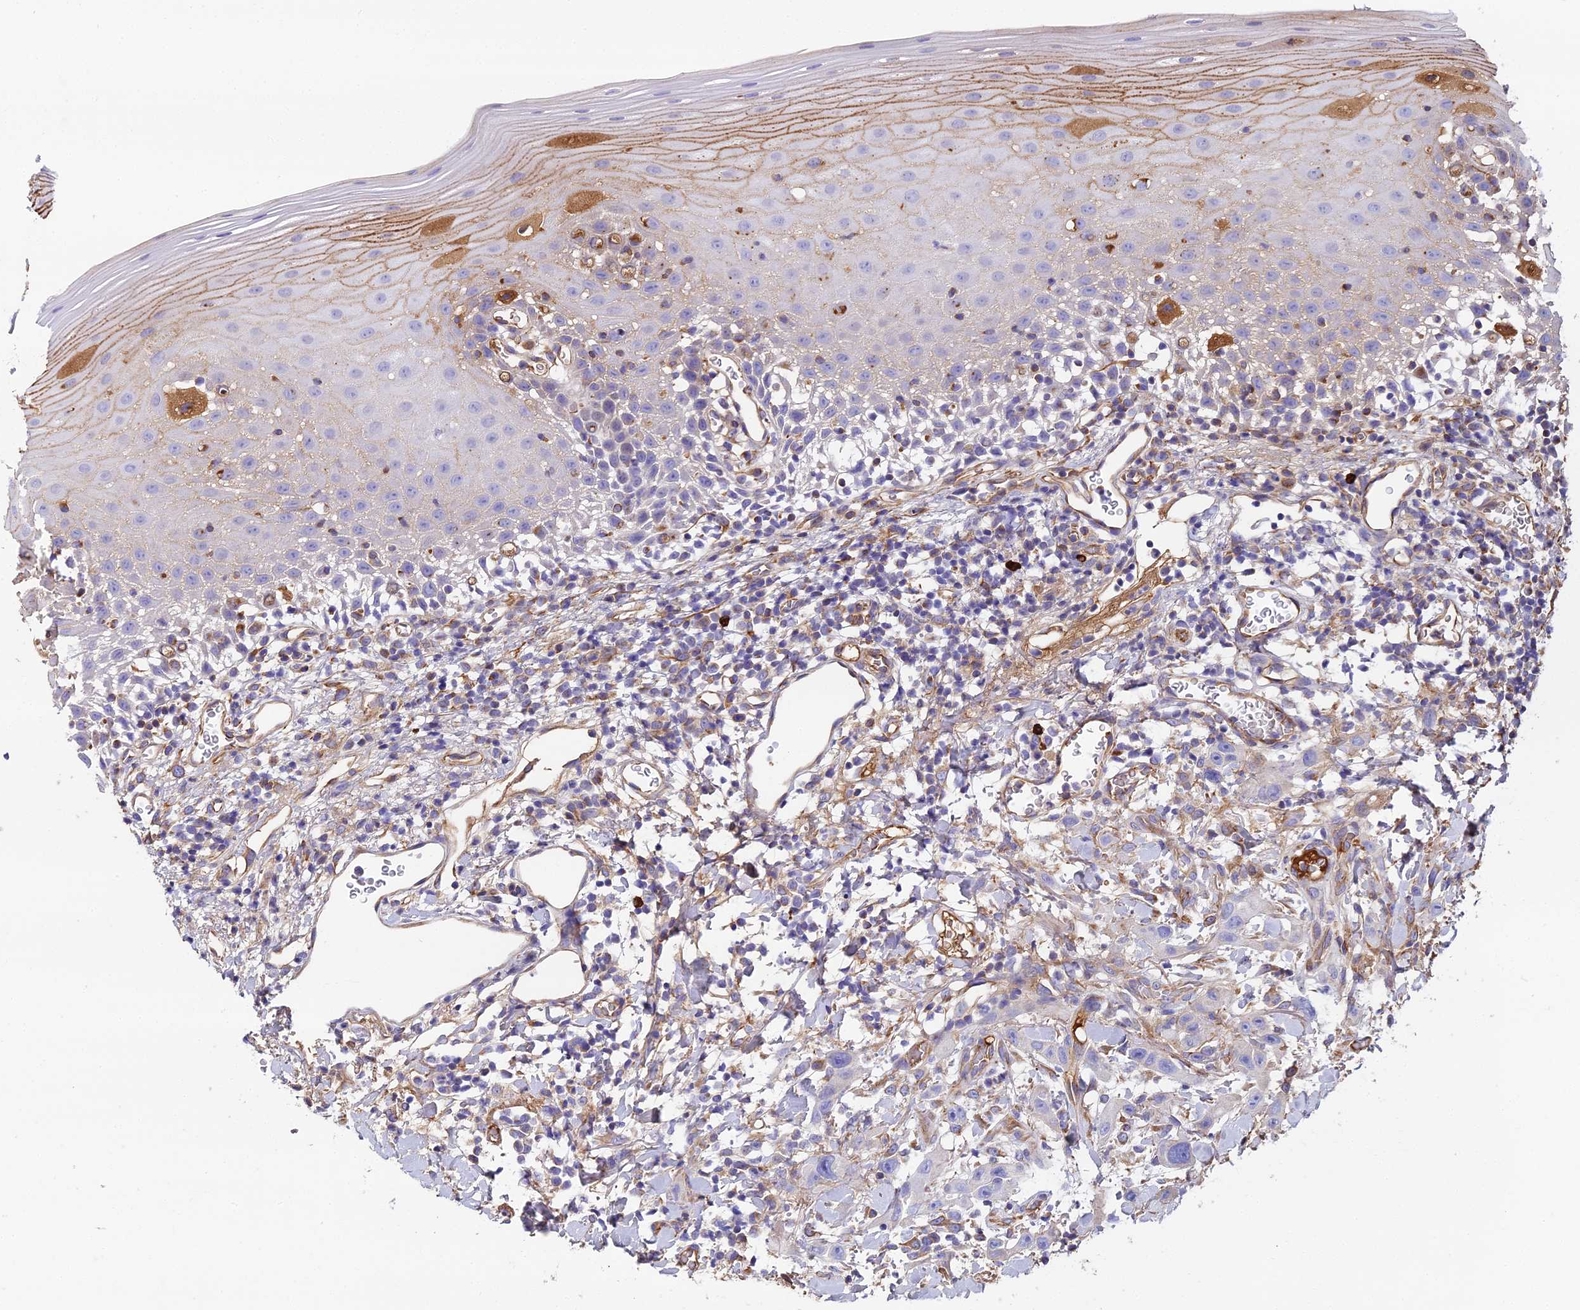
{"staining": {"intensity": "moderate", "quantity": "<25%", "location": "cytoplasmic/membranous"}, "tissue": "oral mucosa", "cell_type": "Squamous epithelial cells", "image_type": "normal", "snomed": [{"axis": "morphology", "description": "Normal tissue, NOS"}, {"axis": "topography", "description": "Oral tissue"}], "caption": "Protein staining by immunohistochemistry demonstrates moderate cytoplasmic/membranous staining in approximately <25% of squamous epithelial cells in unremarkable oral mucosa.", "gene": "BEX4", "patient": {"sex": "female", "age": 70}}